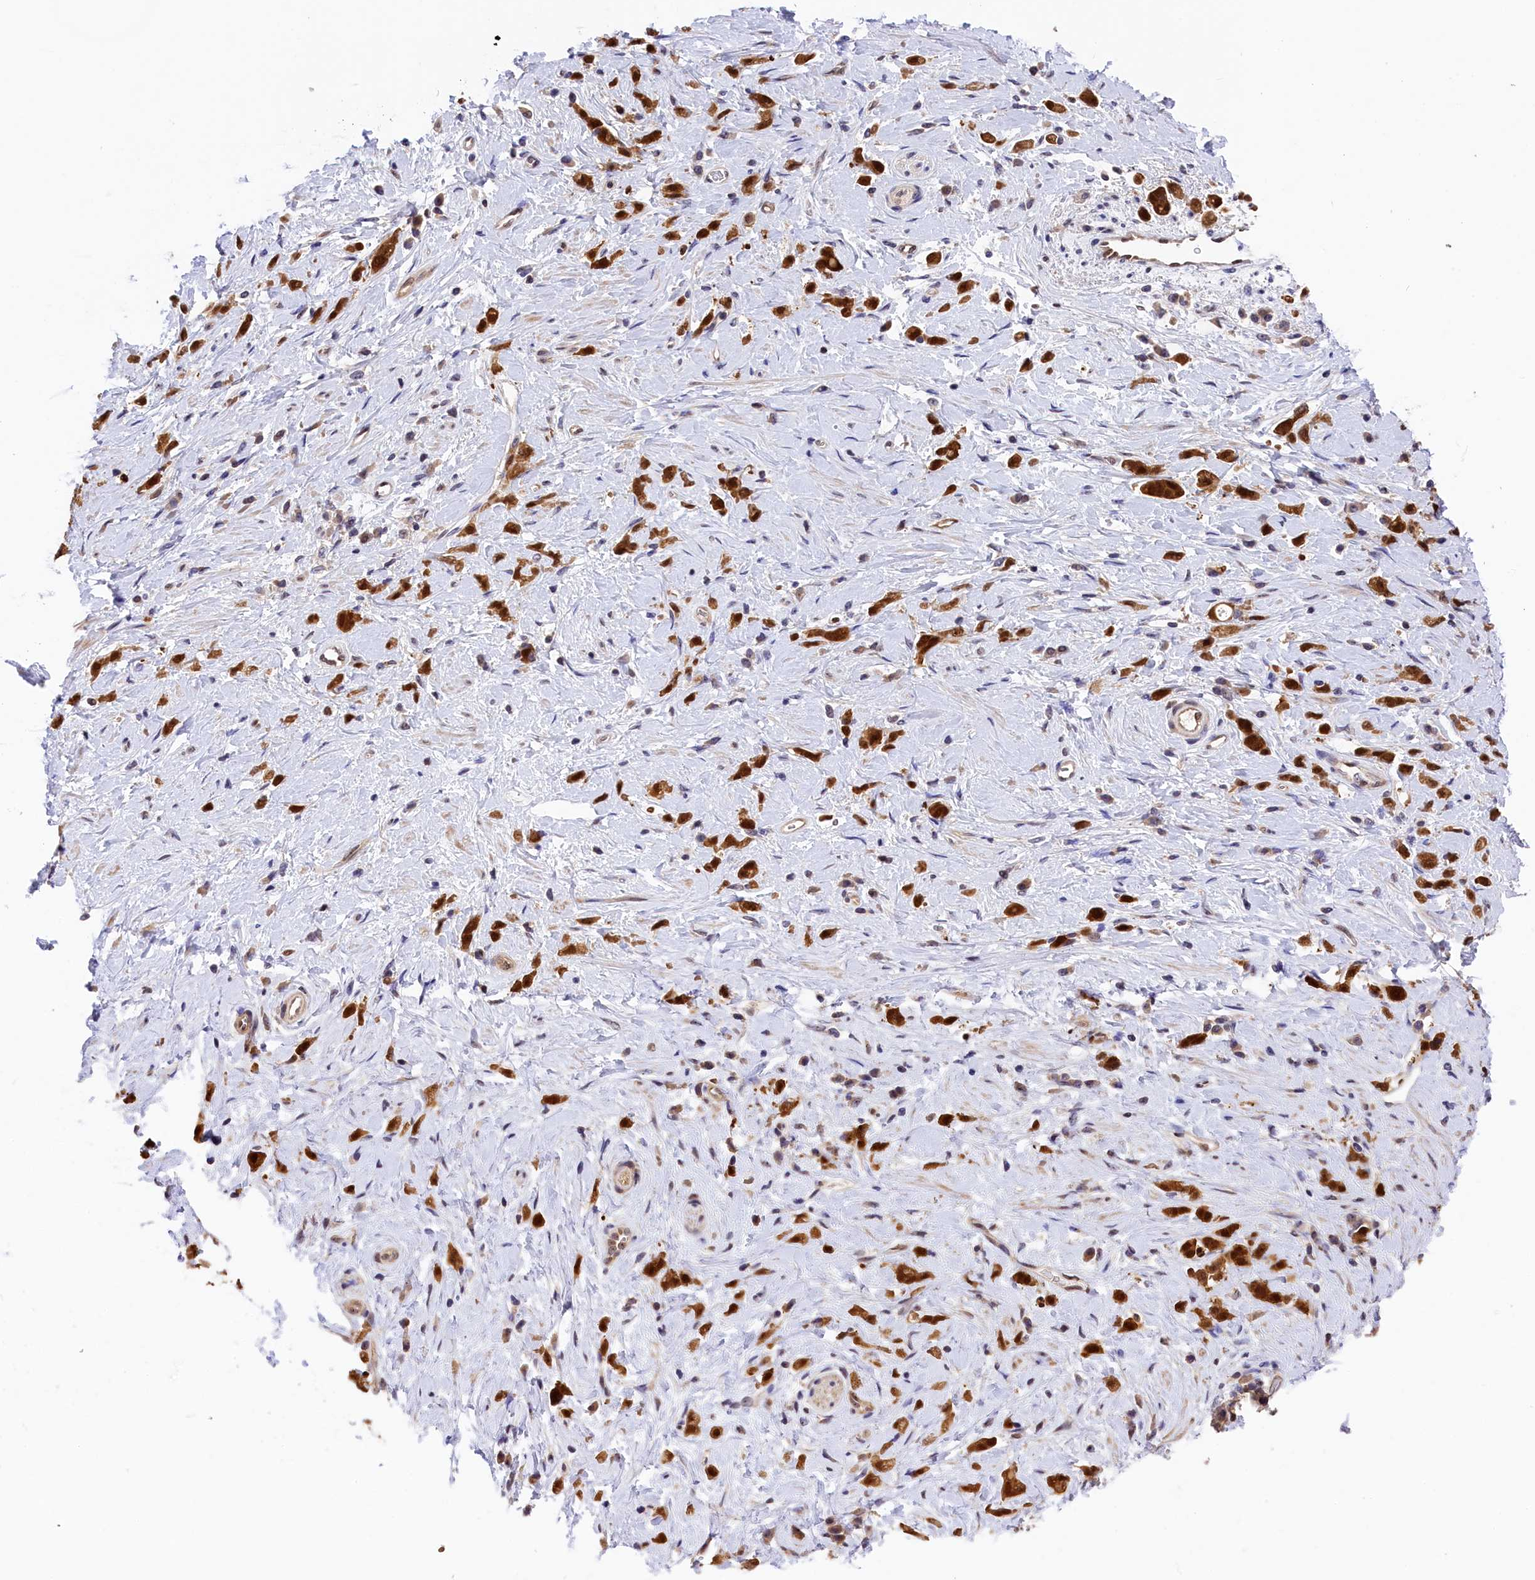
{"staining": {"intensity": "strong", "quantity": ">75%", "location": "cytoplasmic/membranous,nuclear"}, "tissue": "stomach cancer", "cell_type": "Tumor cells", "image_type": "cancer", "snomed": [{"axis": "morphology", "description": "Adenocarcinoma, NOS"}, {"axis": "topography", "description": "Stomach"}], "caption": "Brown immunohistochemical staining in human stomach cancer reveals strong cytoplasmic/membranous and nuclear positivity in about >75% of tumor cells.", "gene": "EIF6", "patient": {"sex": "female", "age": 60}}